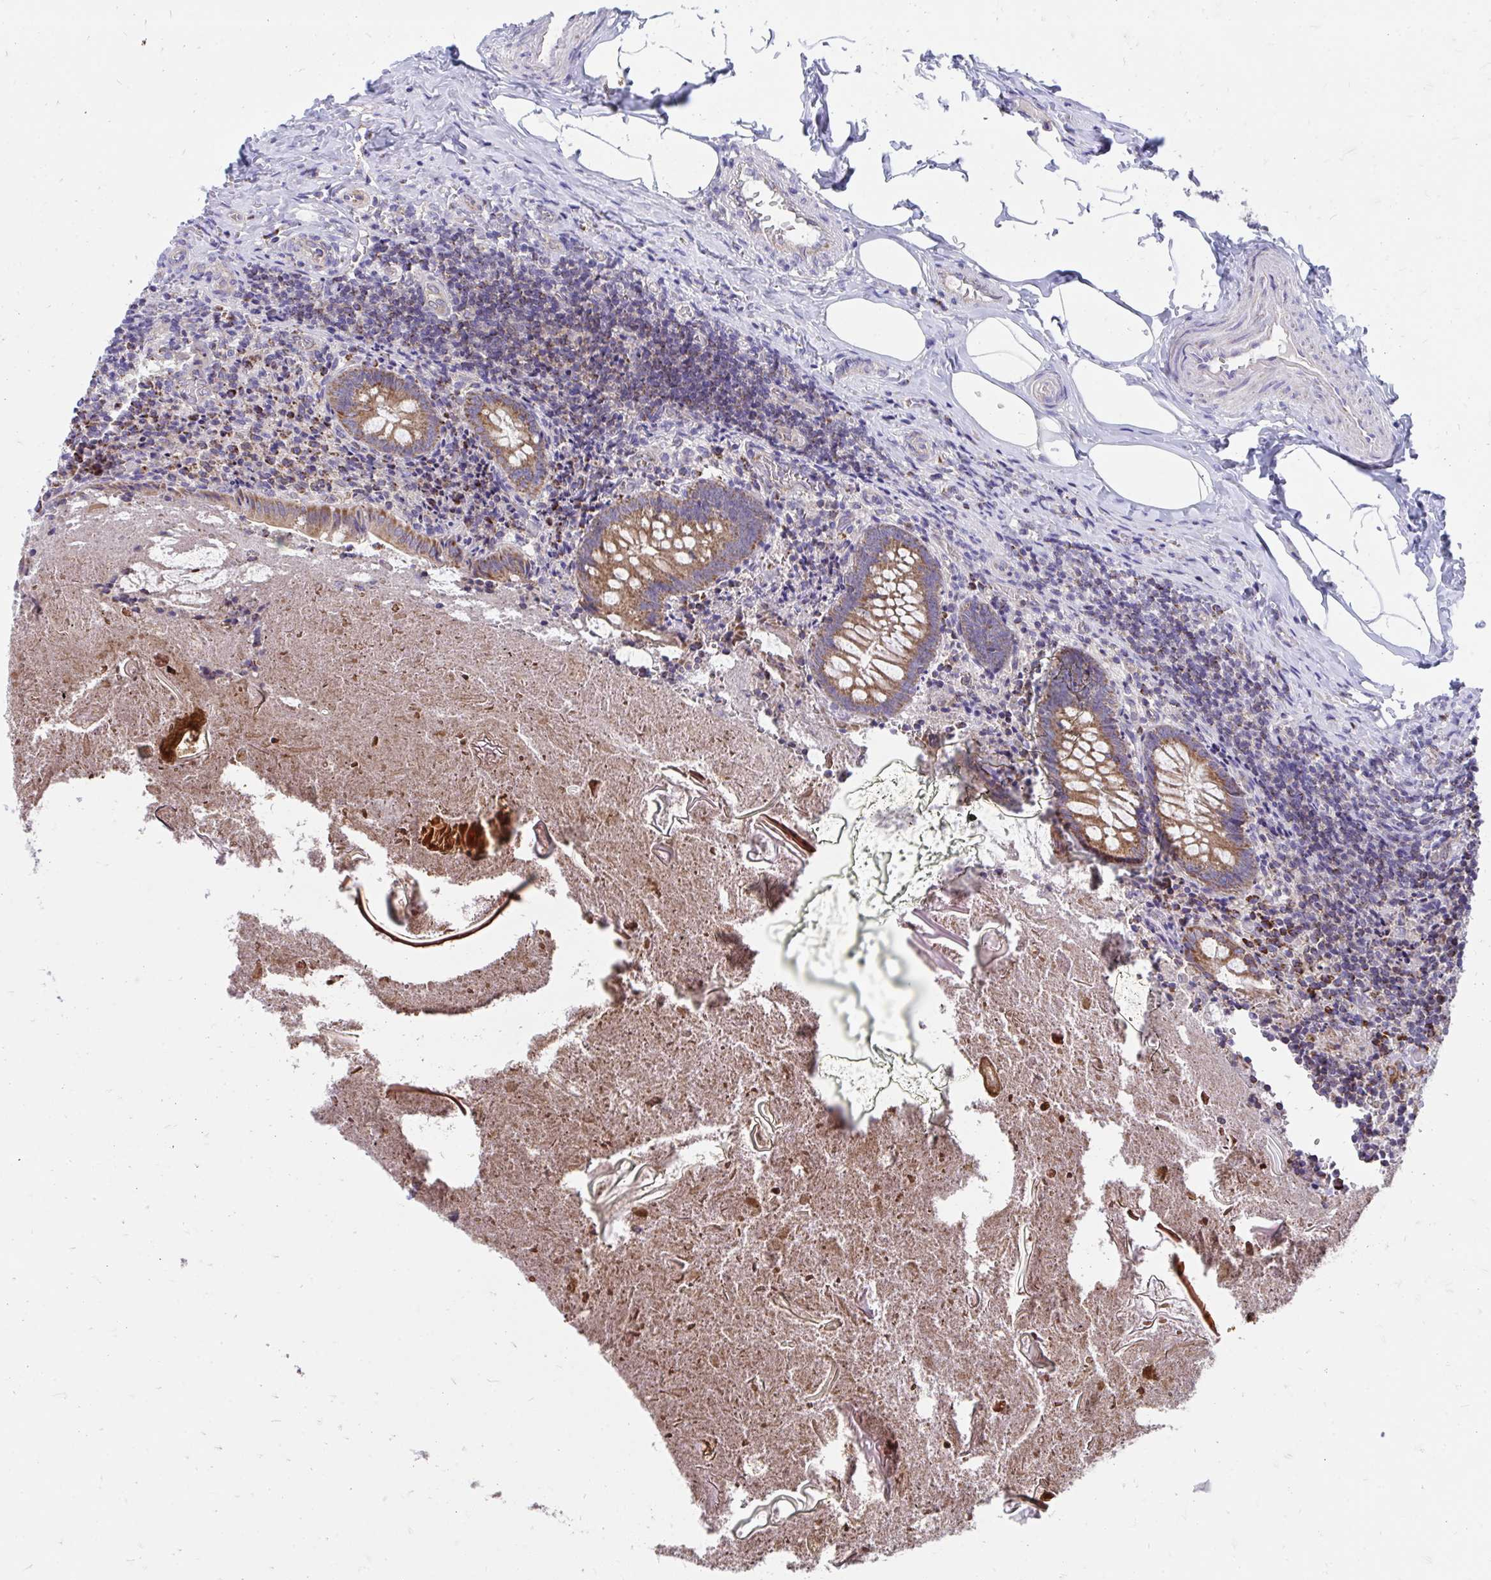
{"staining": {"intensity": "moderate", "quantity": ">75%", "location": "cytoplasmic/membranous"}, "tissue": "appendix", "cell_type": "Glandular cells", "image_type": "normal", "snomed": [{"axis": "morphology", "description": "Normal tissue, NOS"}, {"axis": "topography", "description": "Appendix"}], "caption": "DAB immunohistochemical staining of benign appendix displays moderate cytoplasmic/membranous protein staining in approximately >75% of glandular cells.", "gene": "FHIP1B", "patient": {"sex": "female", "age": 17}}